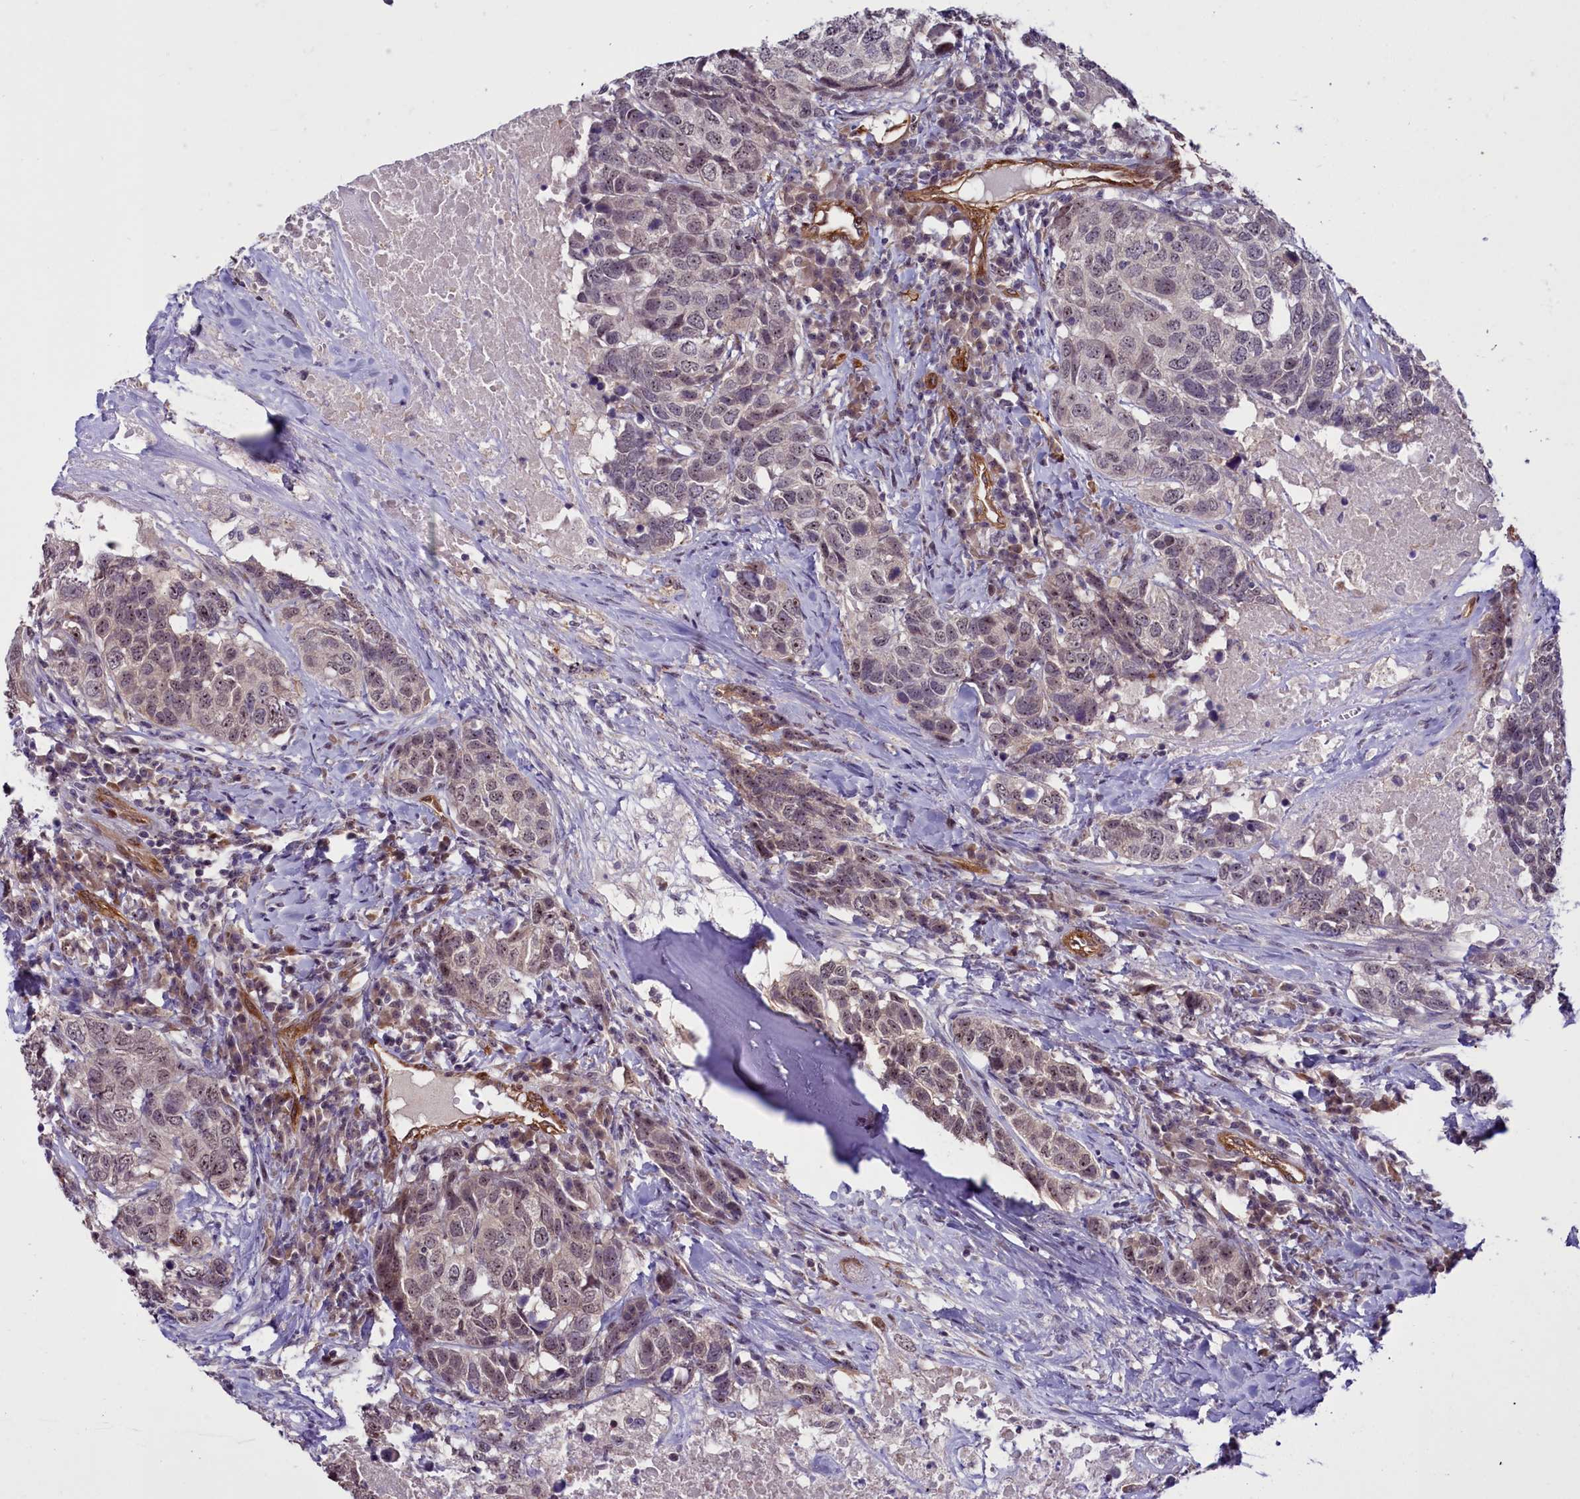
{"staining": {"intensity": "weak", "quantity": "25%-75%", "location": "nuclear"}, "tissue": "head and neck cancer", "cell_type": "Tumor cells", "image_type": "cancer", "snomed": [{"axis": "morphology", "description": "Squamous cell carcinoma, NOS"}, {"axis": "topography", "description": "Head-Neck"}], "caption": "IHC (DAB (3,3'-diaminobenzidine)) staining of human head and neck cancer (squamous cell carcinoma) reveals weak nuclear protein staining in about 25%-75% of tumor cells. The protein is stained brown, and the nuclei are stained in blue (DAB IHC with brightfield microscopy, high magnification).", "gene": "BCAR1", "patient": {"sex": "male", "age": 66}}